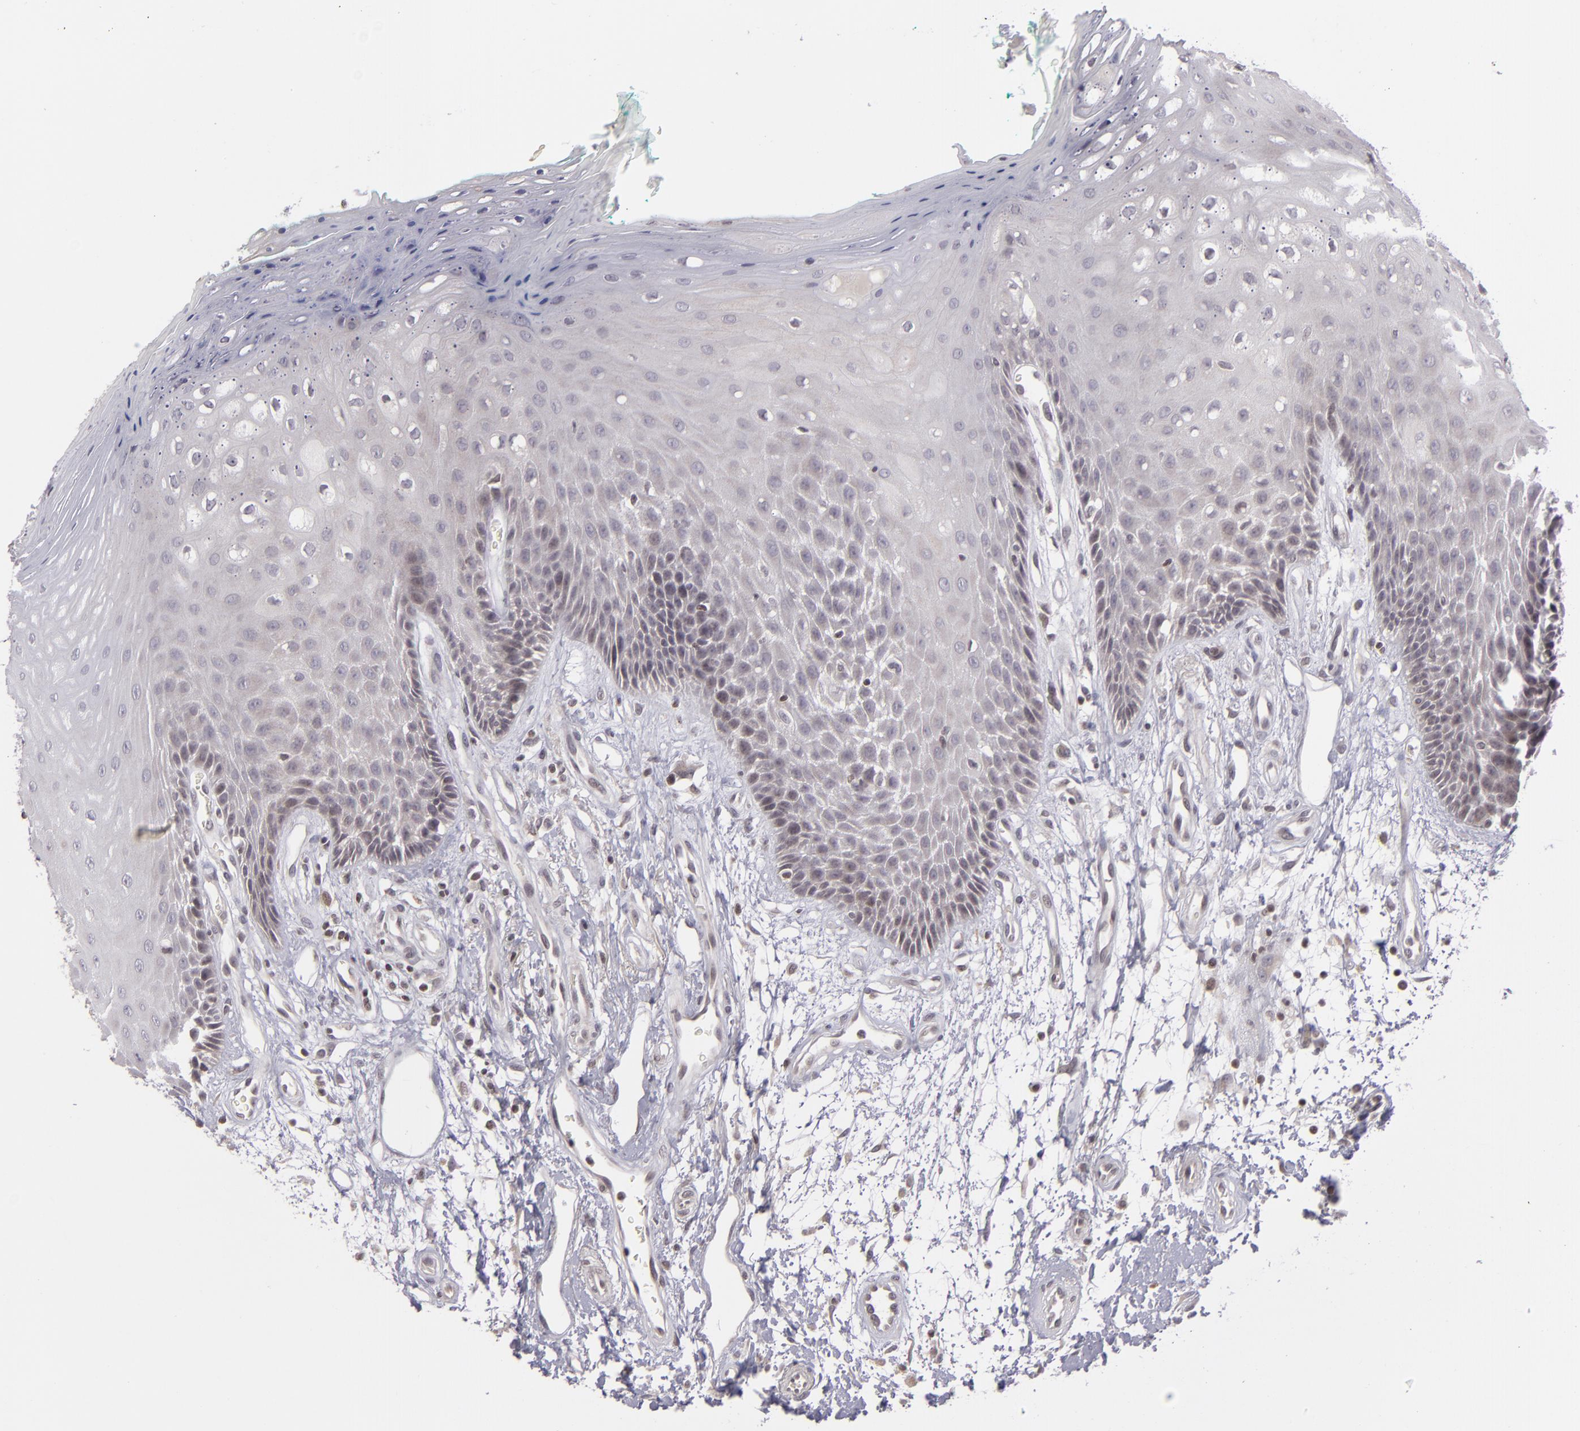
{"staining": {"intensity": "negative", "quantity": "none", "location": "none"}, "tissue": "oral mucosa", "cell_type": "Squamous epithelial cells", "image_type": "normal", "snomed": [{"axis": "morphology", "description": "Normal tissue, NOS"}, {"axis": "morphology", "description": "Squamous cell carcinoma, NOS"}, {"axis": "topography", "description": "Skeletal muscle"}, {"axis": "topography", "description": "Oral tissue"}, {"axis": "topography", "description": "Head-Neck"}], "caption": "Micrograph shows no significant protein positivity in squamous epithelial cells of normal oral mucosa.", "gene": "AKAP6", "patient": {"sex": "female", "age": 84}}